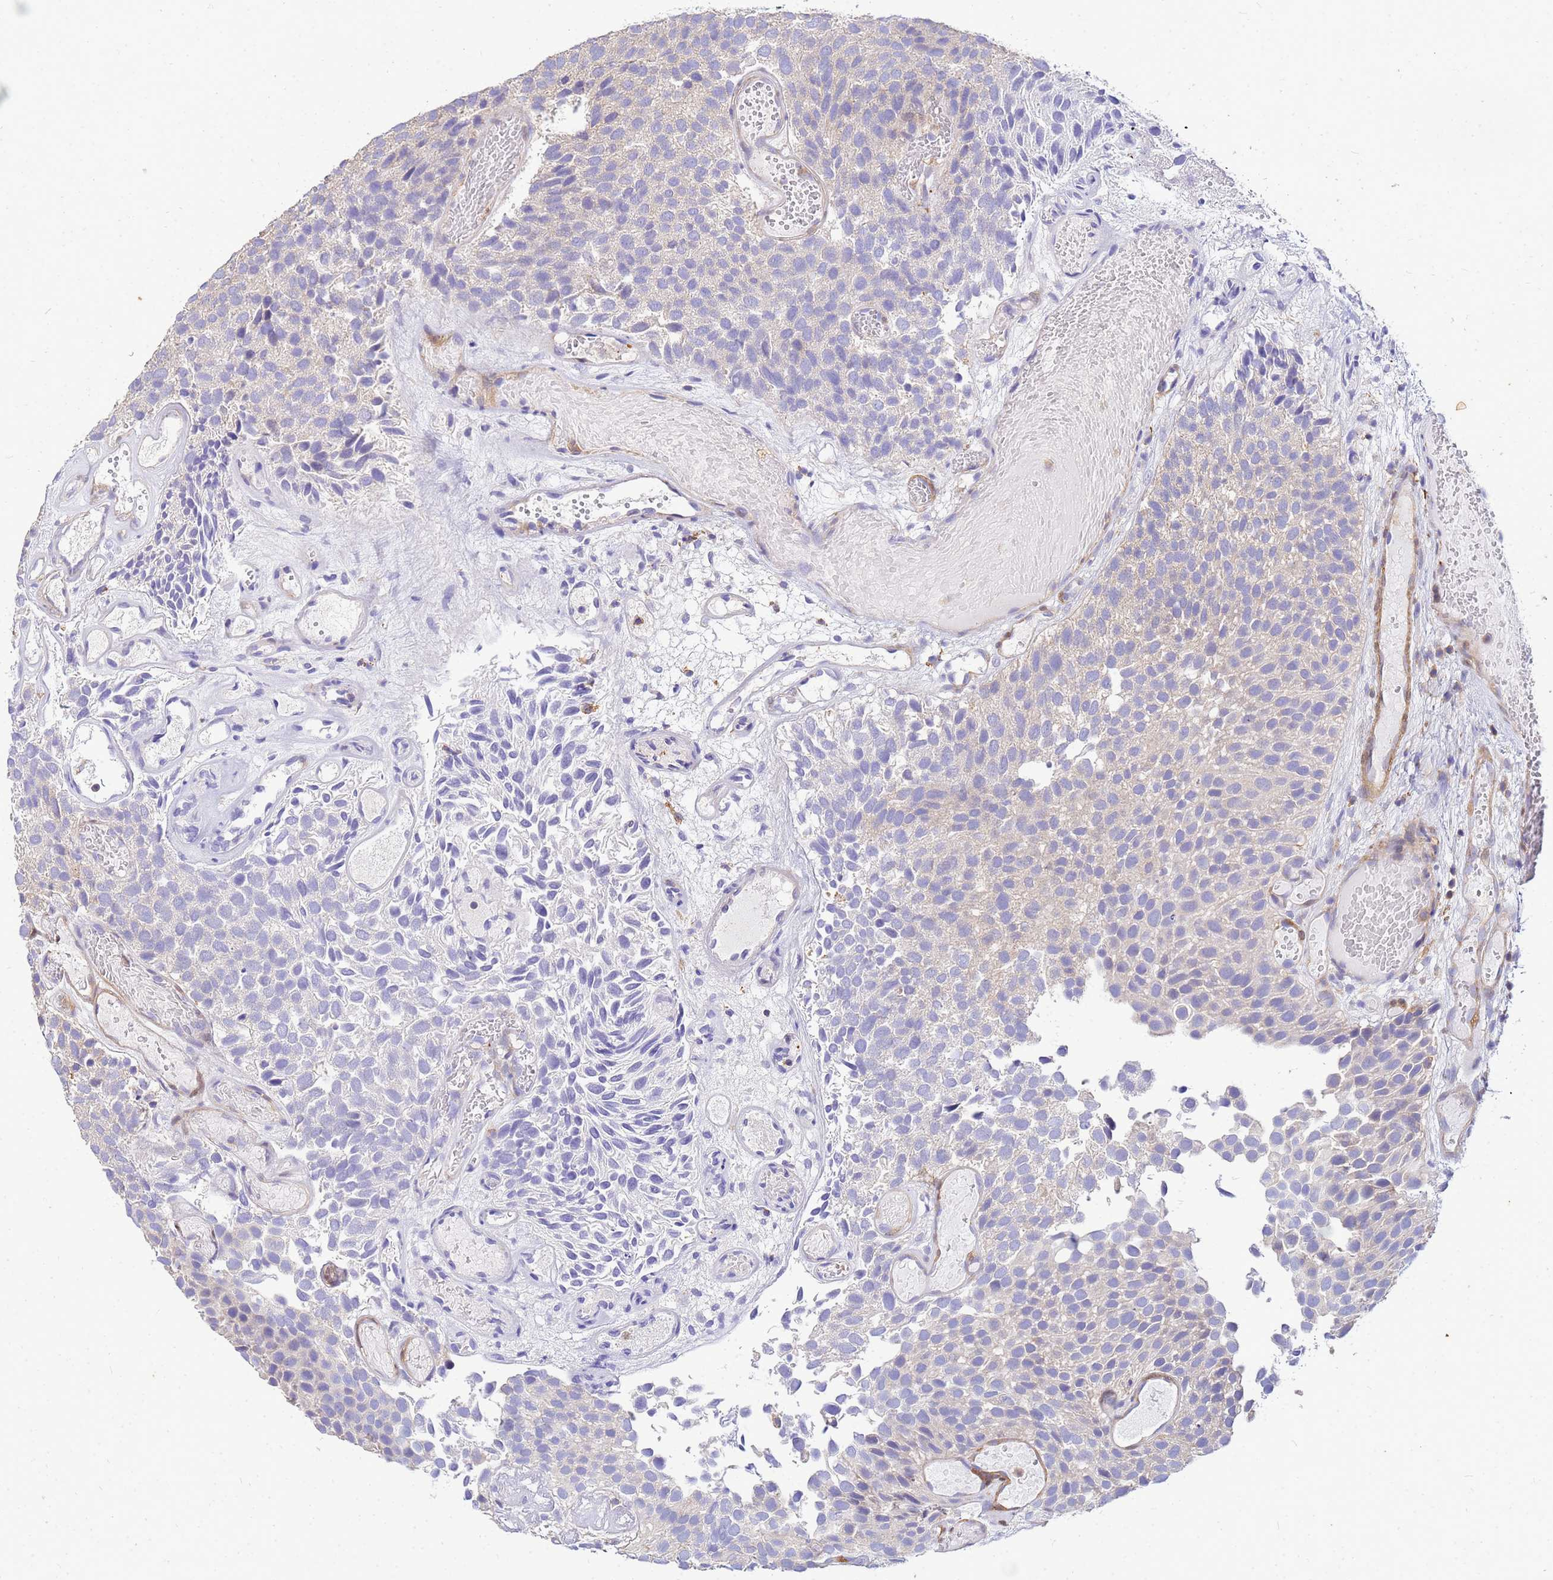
{"staining": {"intensity": "negative", "quantity": "none", "location": "none"}, "tissue": "urothelial cancer", "cell_type": "Tumor cells", "image_type": "cancer", "snomed": [{"axis": "morphology", "description": "Urothelial carcinoma, Low grade"}, {"axis": "topography", "description": "Urinary bladder"}], "caption": "Urothelial cancer stained for a protein using IHC exhibits no staining tumor cells.", "gene": "DBNDD2", "patient": {"sex": "male", "age": 89}}